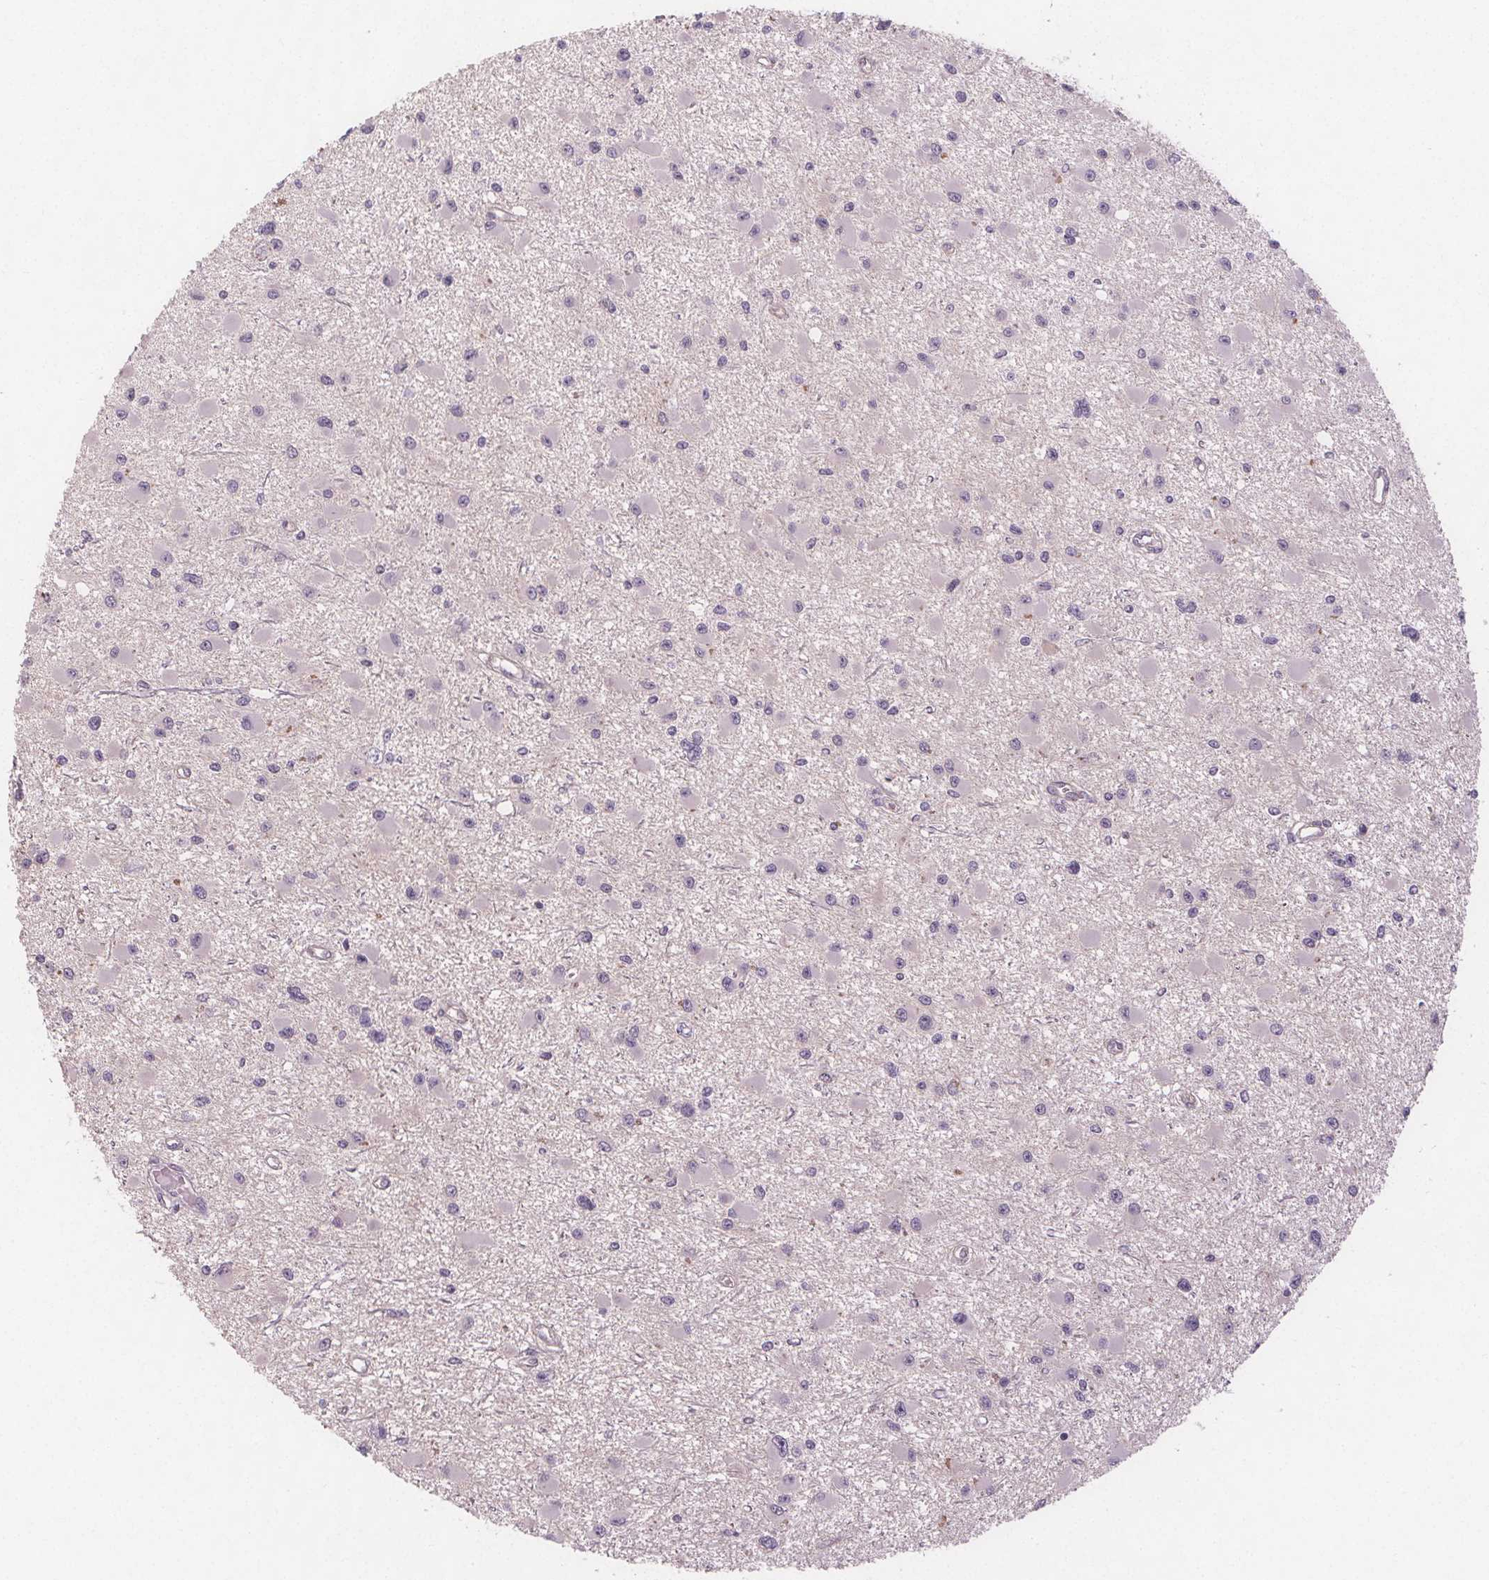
{"staining": {"intensity": "negative", "quantity": "none", "location": "none"}, "tissue": "glioma", "cell_type": "Tumor cells", "image_type": "cancer", "snomed": [{"axis": "morphology", "description": "Glioma, malignant, High grade"}, {"axis": "topography", "description": "Brain"}], "caption": "Photomicrograph shows no significant protein staining in tumor cells of malignant glioma (high-grade).", "gene": "VNN1", "patient": {"sex": "male", "age": 54}}